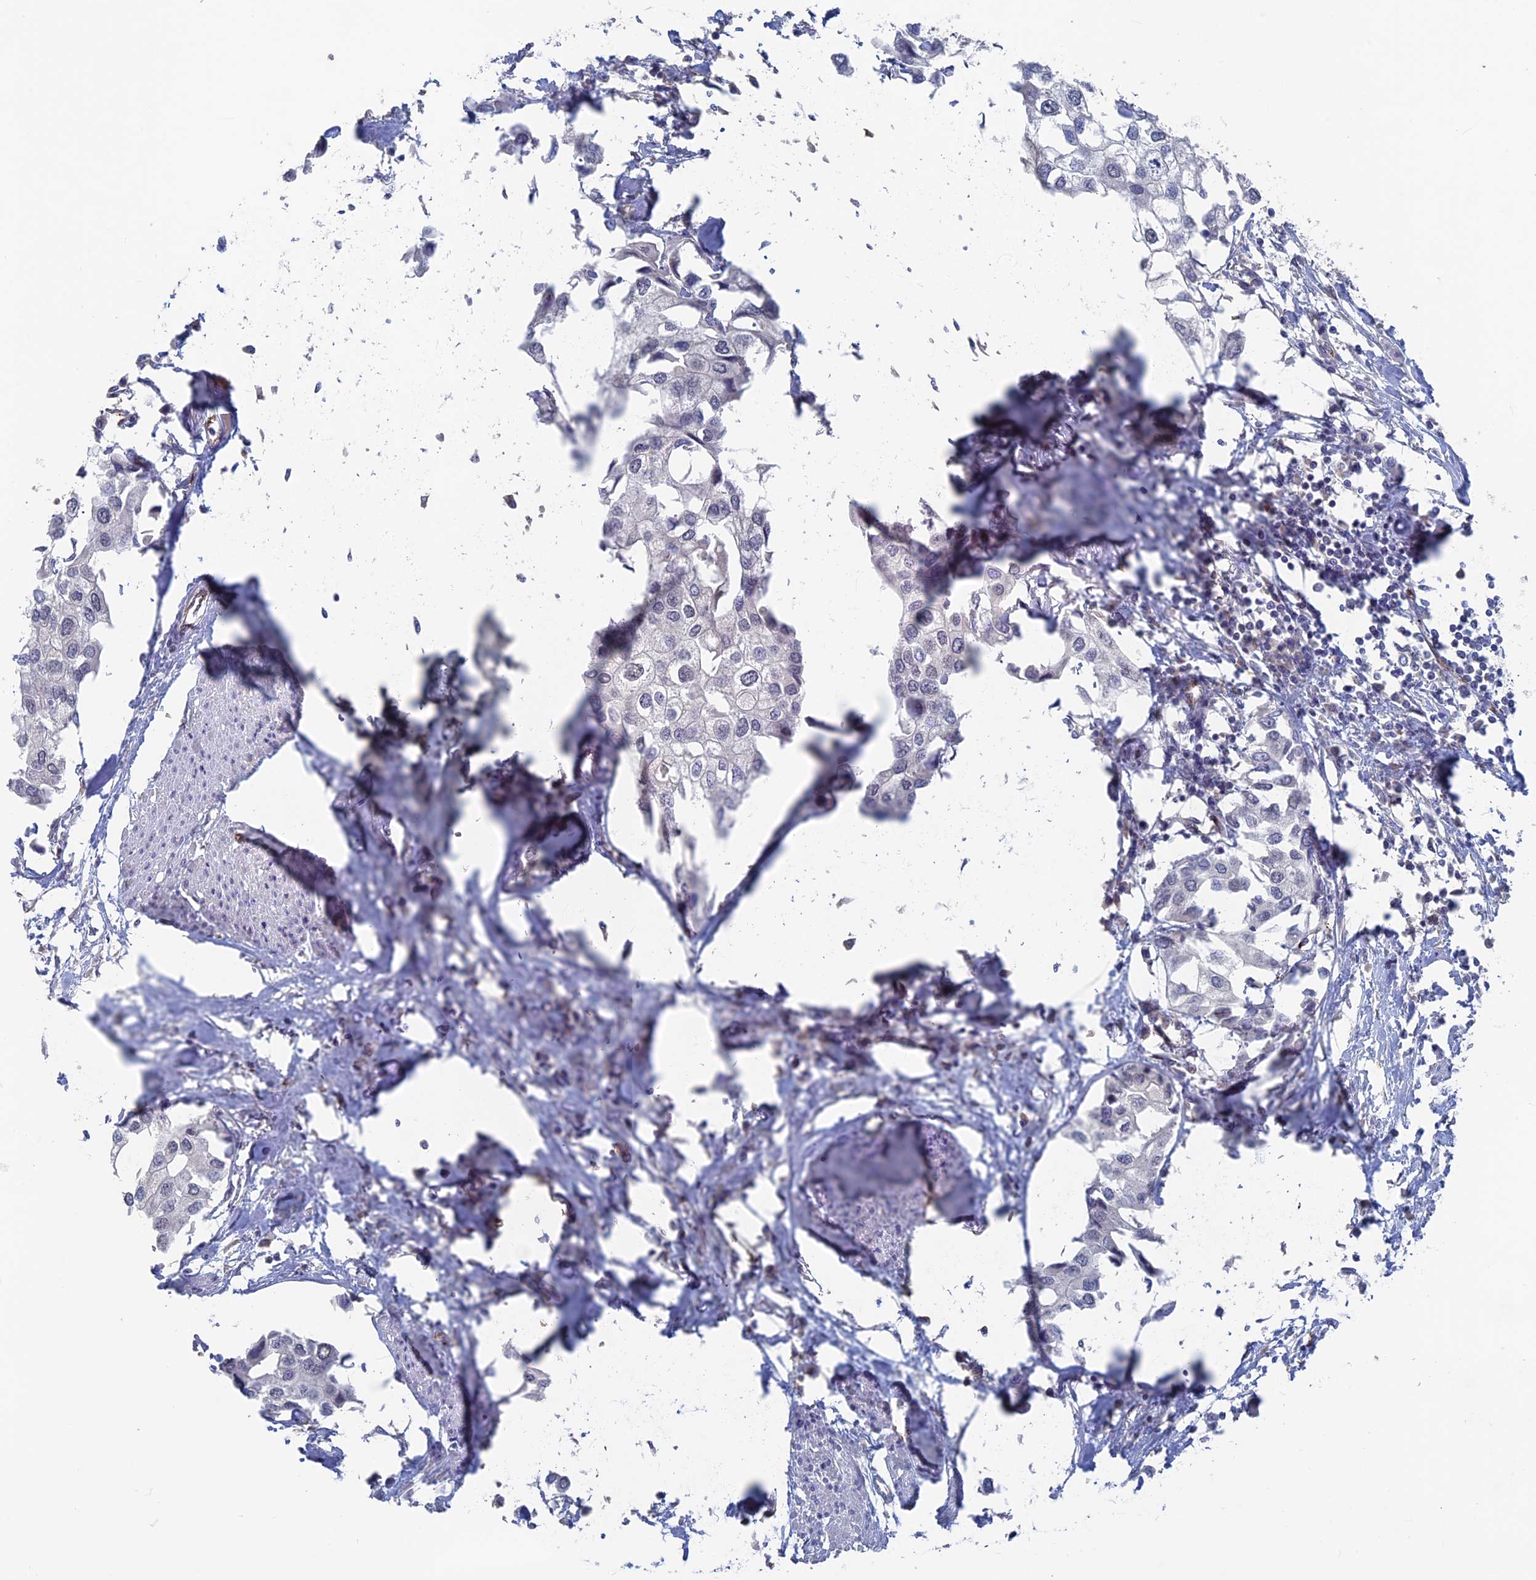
{"staining": {"intensity": "negative", "quantity": "none", "location": "none"}, "tissue": "urothelial cancer", "cell_type": "Tumor cells", "image_type": "cancer", "snomed": [{"axis": "morphology", "description": "Urothelial carcinoma, High grade"}, {"axis": "topography", "description": "Urinary bladder"}], "caption": "The micrograph reveals no significant expression in tumor cells of high-grade urothelial carcinoma.", "gene": "SH3D21", "patient": {"sex": "male", "age": 64}}